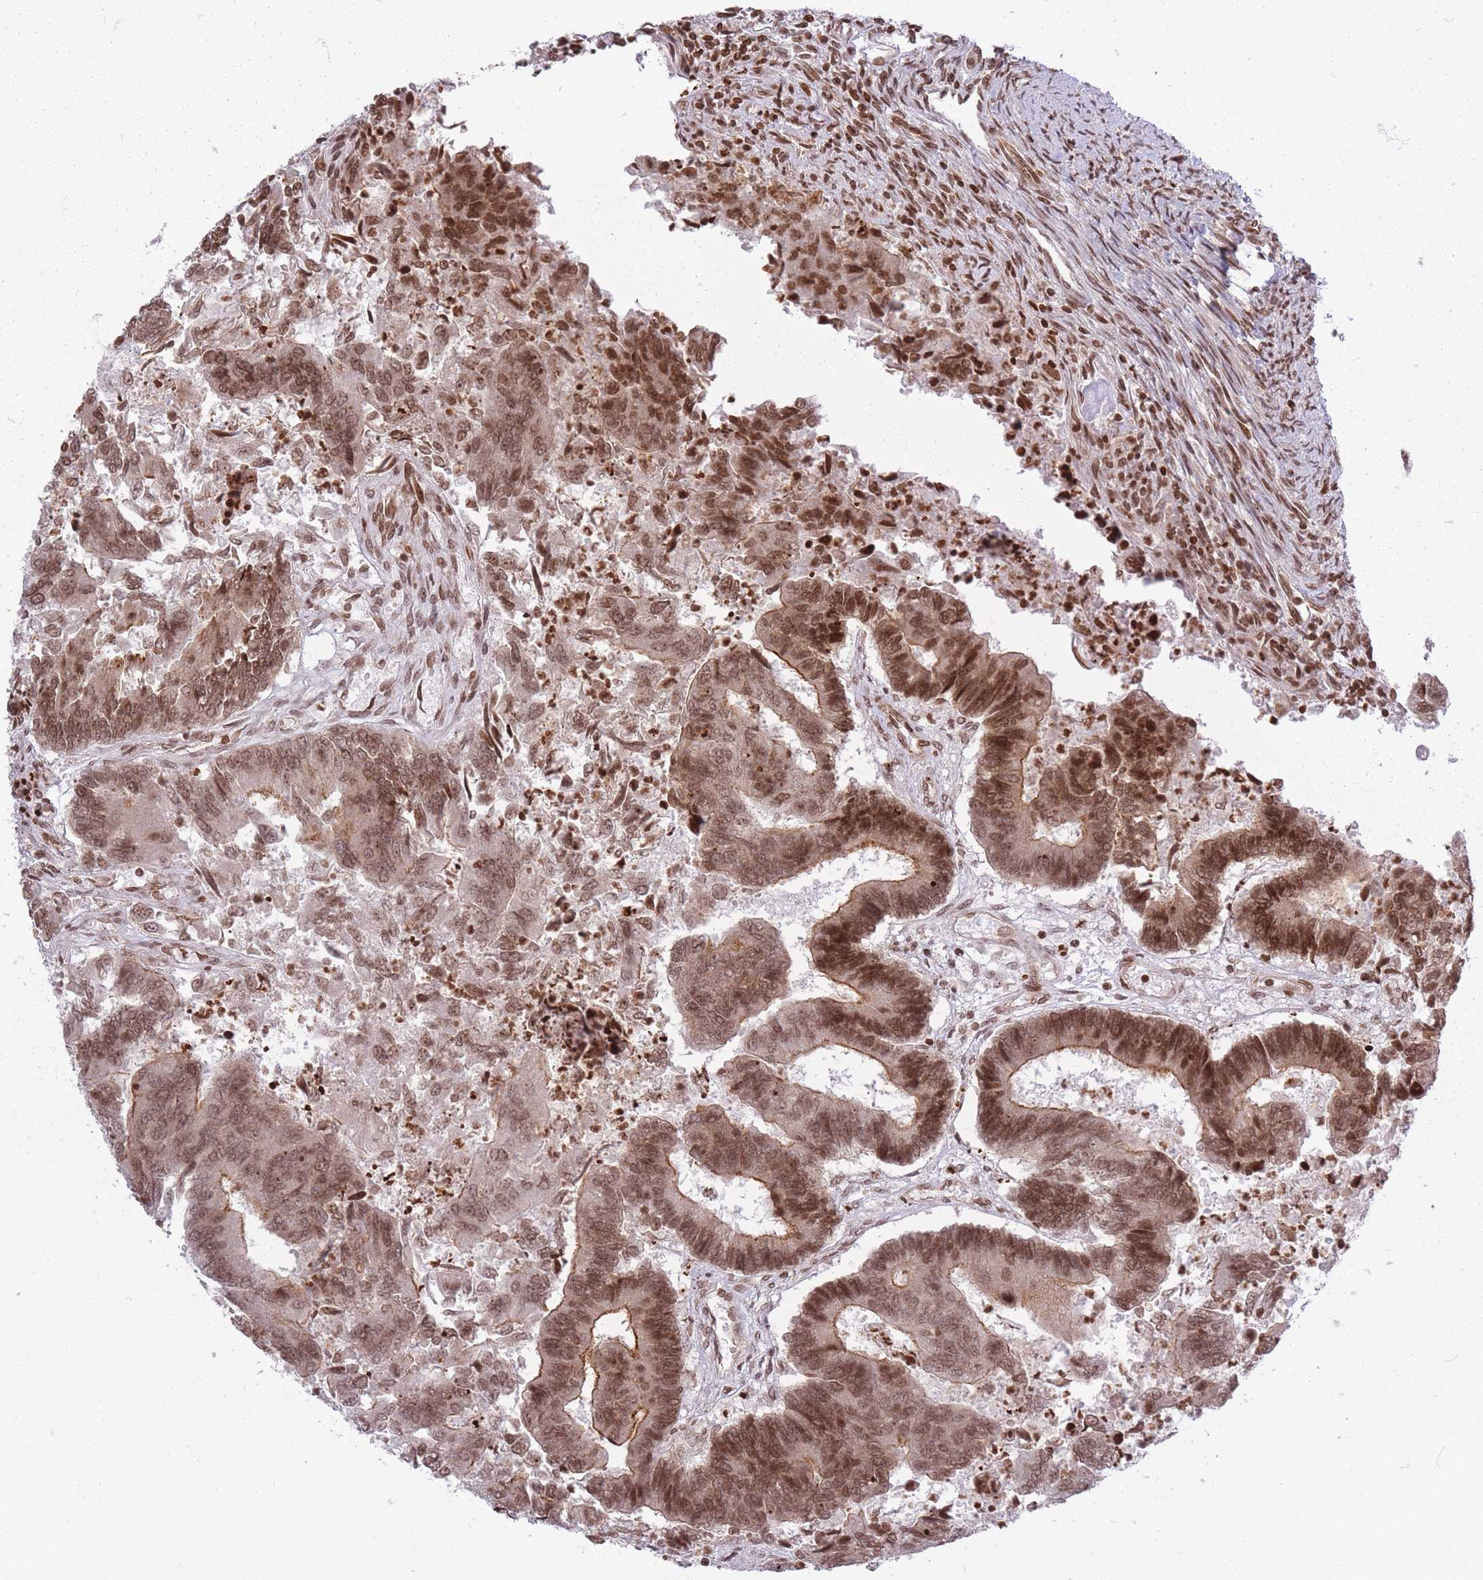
{"staining": {"intensity": "moderate", "quantity": ">75%", "location": "cytoplasmic/membranous,nuclear"}, "tissue": "colorectal cancer", "cell_type": "Tumor cells", "image_type": "cancer", "snomed": [{"axis": "morphology", "description": "Adenocarcinoma, NOS"}, {"axis": "topography", "description": "Colon"}], "caption": "IHC image of human colorectal cancer stained for a protein (brown), which exhibits medium levels of moderate cytoplasmic/membranous and nuclear positivity in approximately >75% of tumor cells.", "gene": "TMC6", "patient": {"sex": "female", "age": 67}}